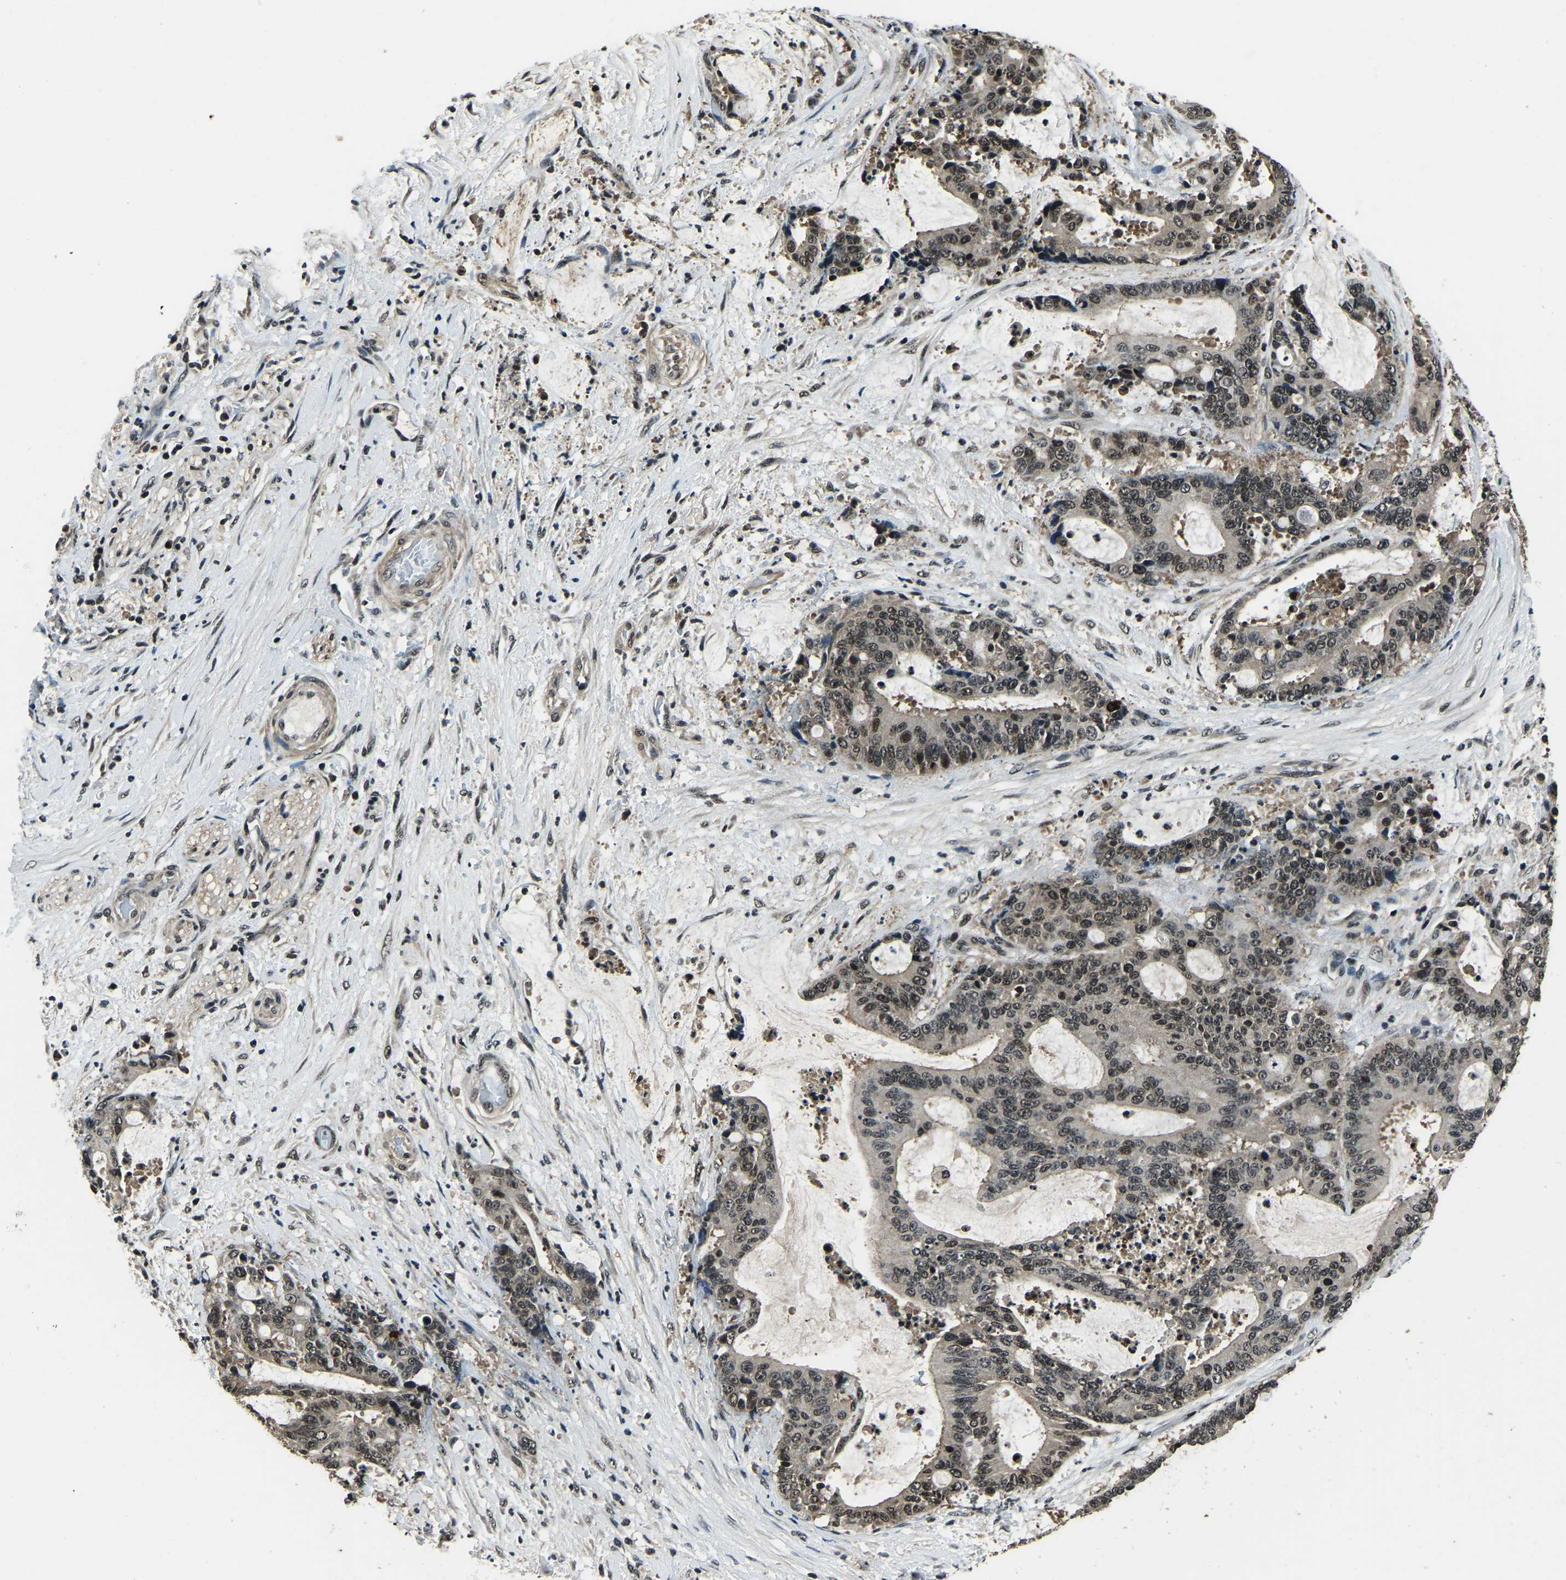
{"staining": {"intensity": "moderate", "quantity": "25%-75%", "location": "nuclear"}, "tissue": "liver cancer", "cell_type": "Tumor cells", "image_type": "cancer", "snomed": [{"axis": "morphology", "description": "Normal tissue, NOS"}, {"axis": "morphology", "description": "Cholangiocarcinoma"}, {"axis": "topography", "description": "Liver"}, {"axis": "topography", "description": "Peripheral nerve tissue"}], "caption": "Cholangiocarcinoma (liver) stained for a protein (brown) displays moderate nuclear positive staining in about 25%-75% of tumor cells.", "gene": "ANKIB1", "patient": {"sex": "female", "age": 73}}